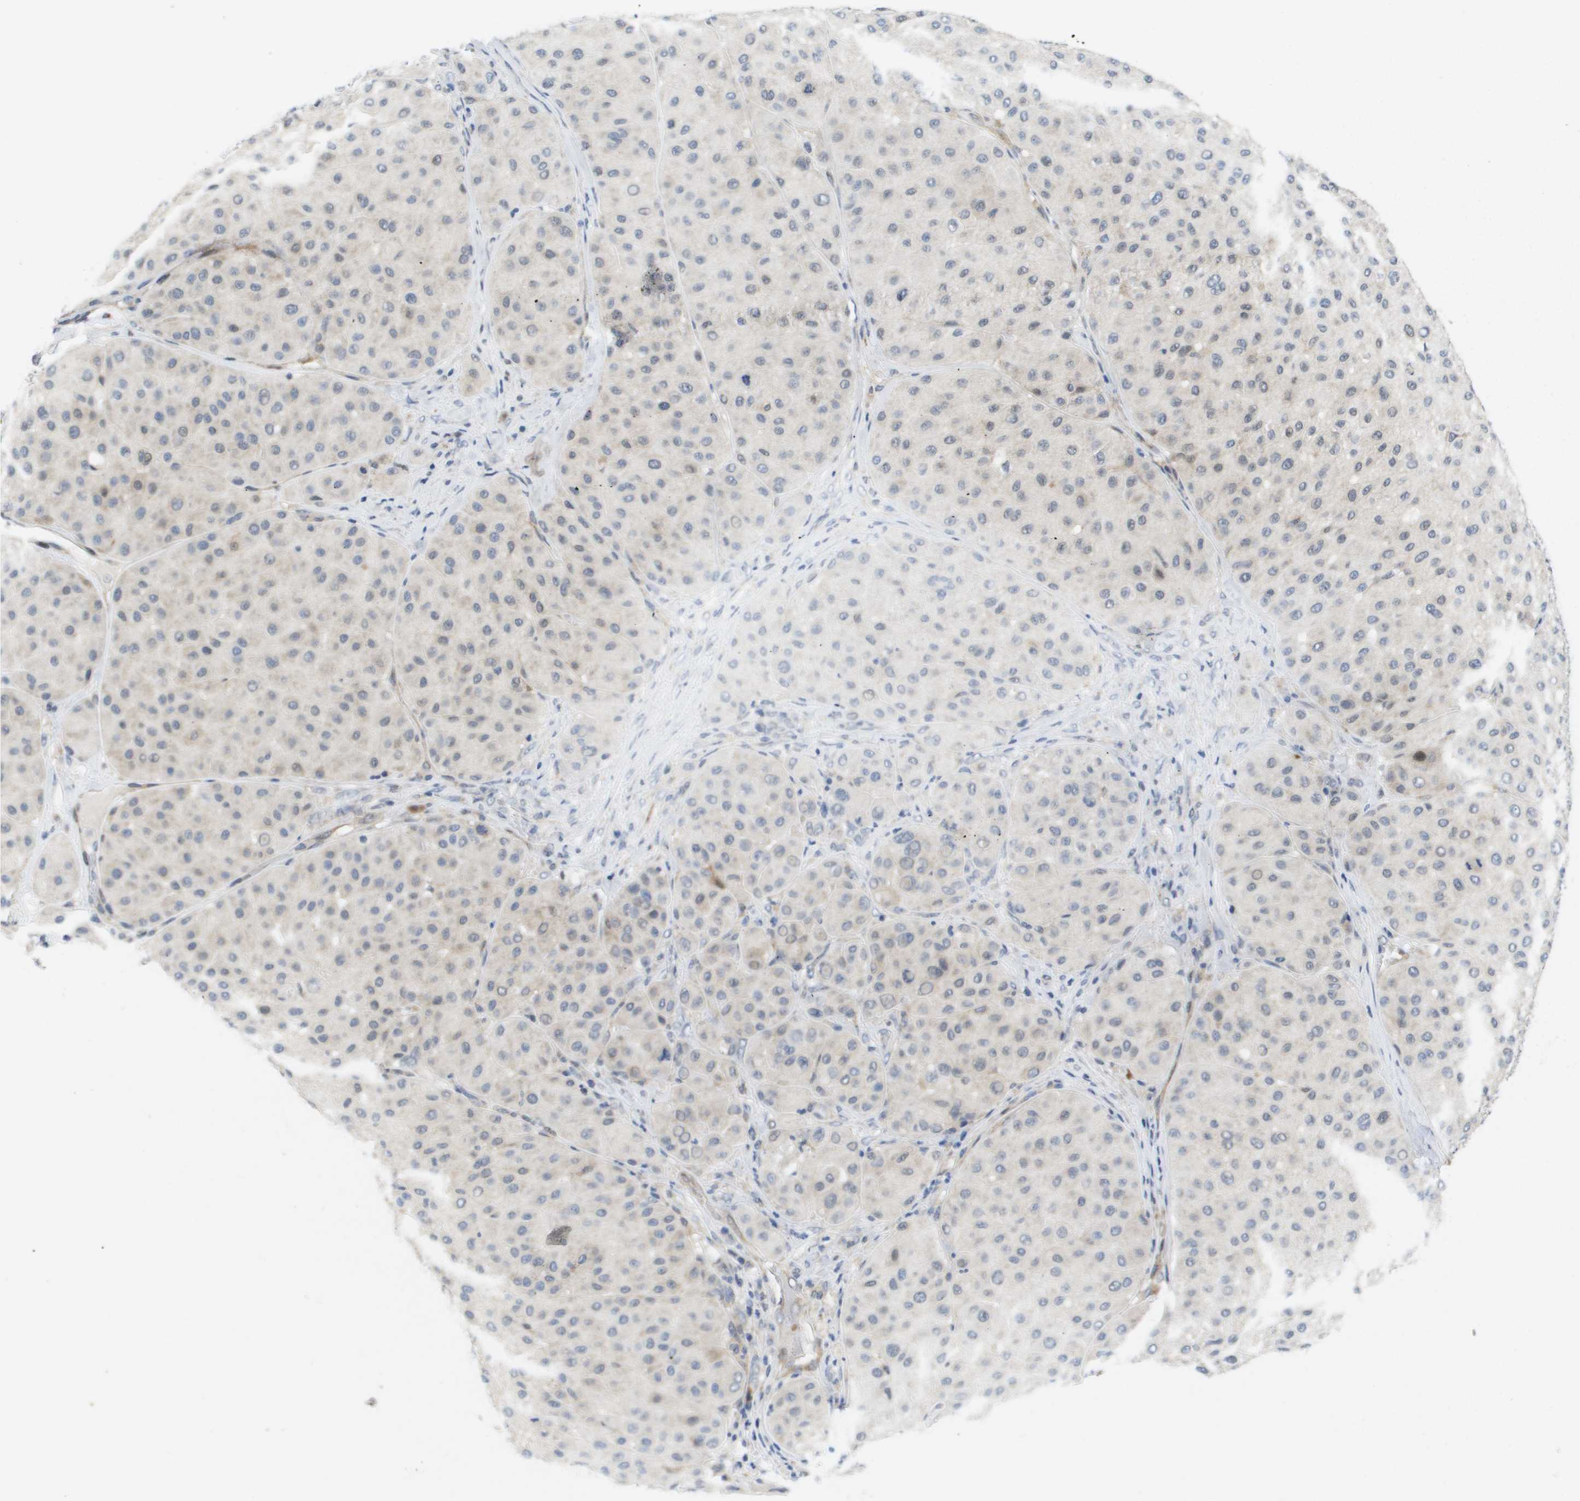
{"staining": {"intensity": "negative", "quantity": "none", "location": "none"}, "tissue": "melanoma", "cell_type": "Tumor cells", "image_type": "cancer", "snomed": [{"axis": "morphology", "description": "Normal tissue, NOS"}, {"axis": "morphology", "description": "Malignant melanoma, Metastatic site"}, {"axis": "topography", "description": "Skin"}], "caption": "A micrograph of melanoma stained for a protein demonstrates no brown staining in tumor cells.", "gene": "FKBP4", "patient": {"sex": "male", "age": 41}}